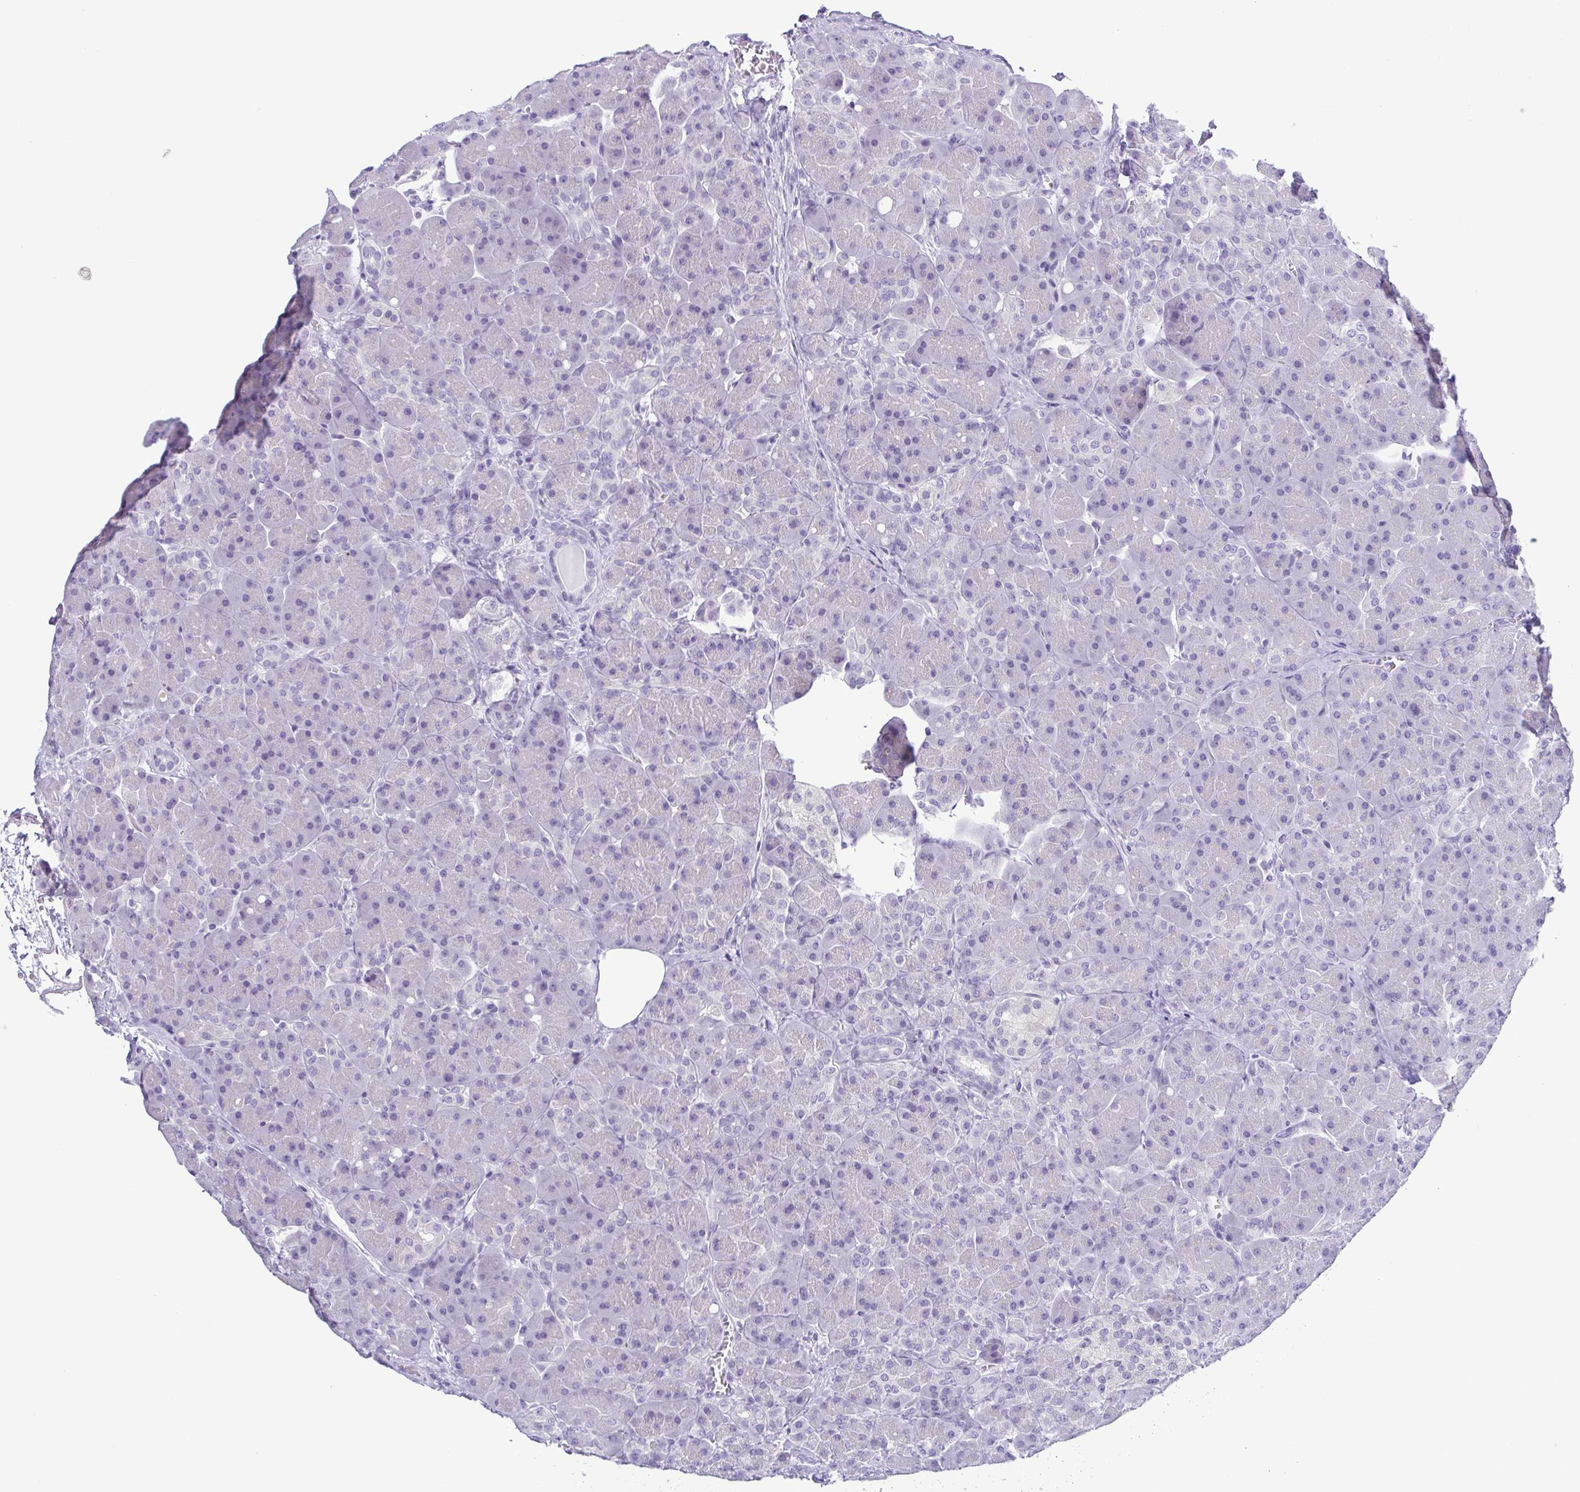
{"staining": {"intensity": "negative", "quantity": "none", "location": "none"}, "tissue": "pancreas", "cell_type": "Exocrine glandular cells", "image_type": "normal", "snomed": [{"axis": "morphology", "description": "Normal tissue, NOS"}, {"axis": "topography", "description": "Pancreas"}], "caption": "The photomicrograph displays no significant staining in exocrine glandular cells of pancreas.", "gene": "INAFM1", "patient": {"sex": "male", "age": 55}}